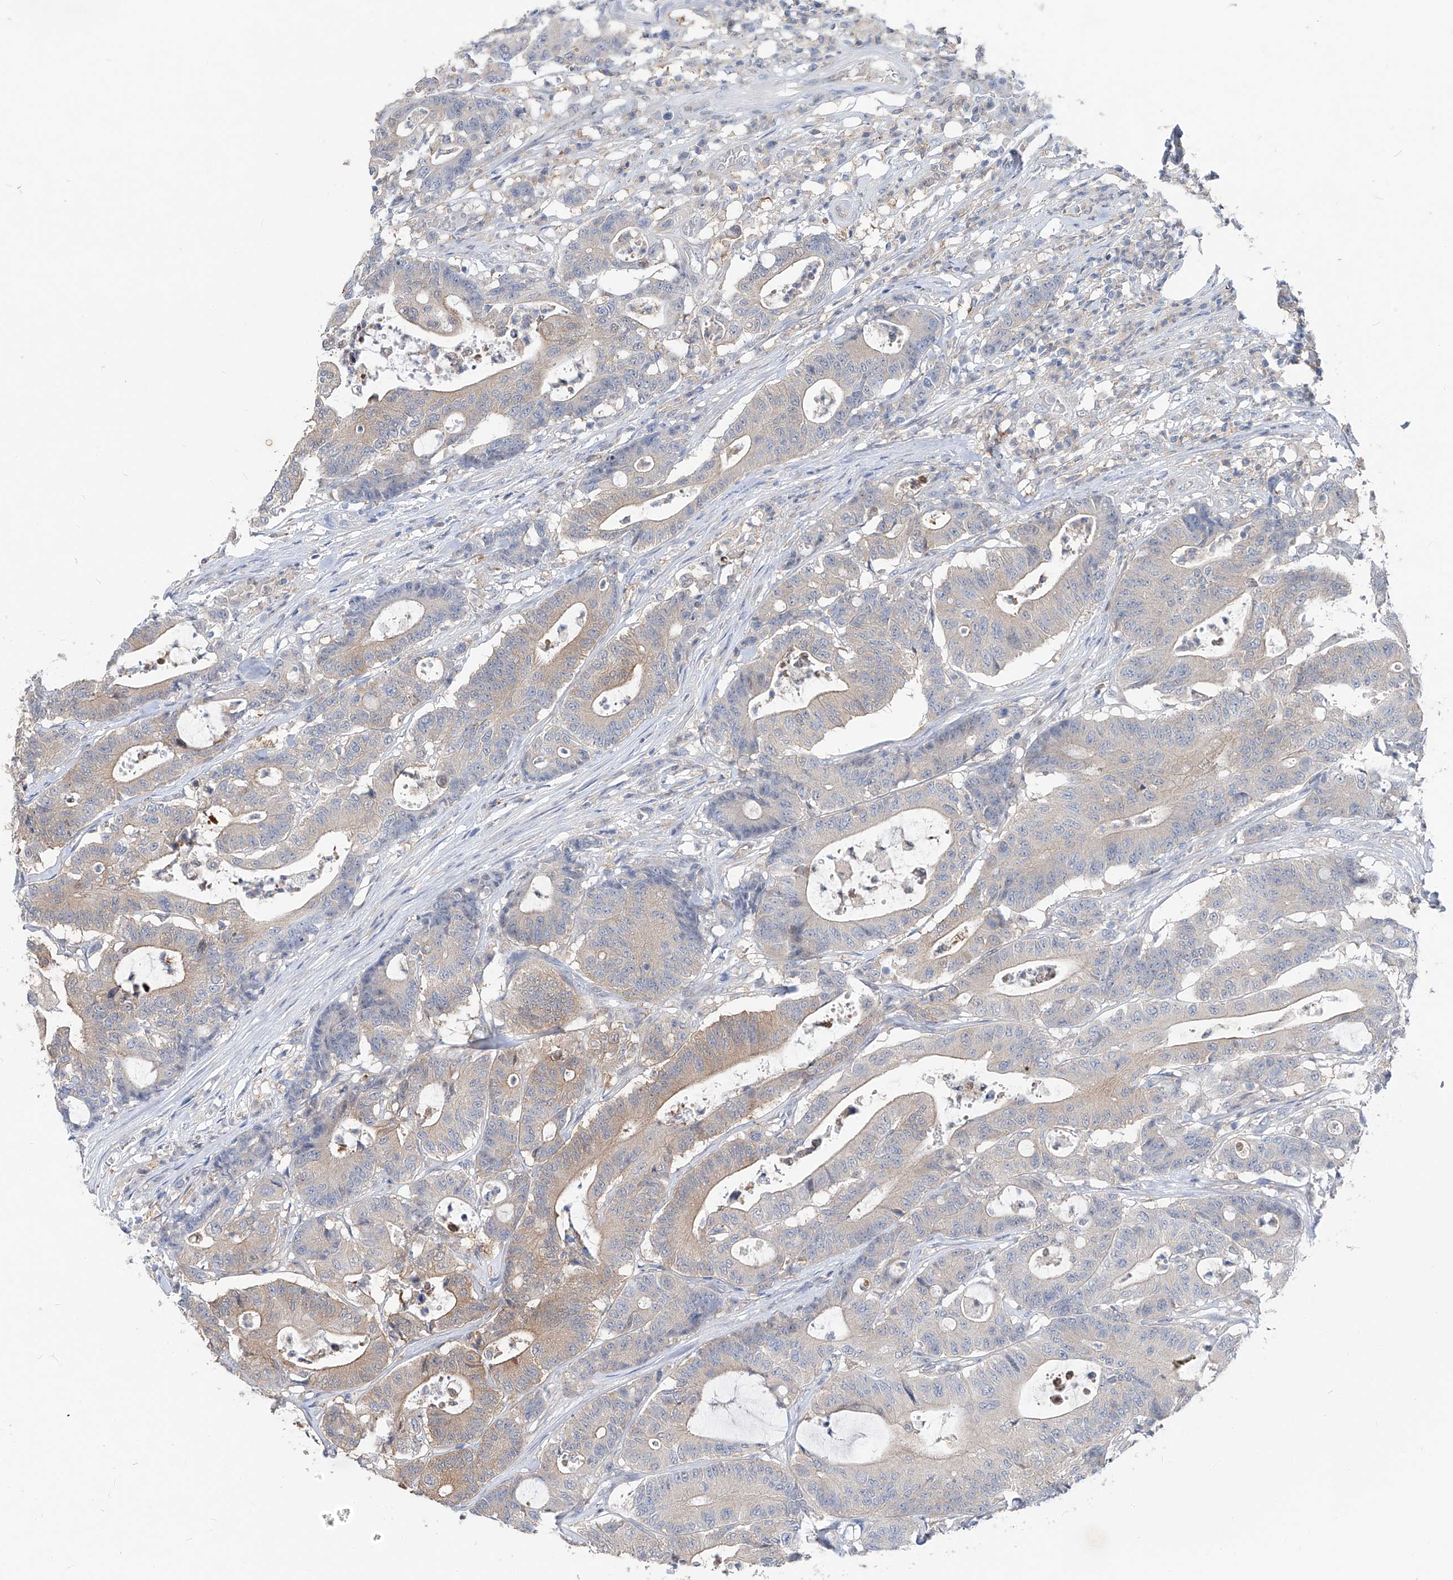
{"staining": {"intensity": "moderate", "quantity": "<25%", "location": "cytoplasmic/membranous"}, "tissue": "colorectal cancer", "cell_type": "Tumor cells", "image_type": "cancer", "snomed": [{"axis": "morphology", "description": "Adenocarcinoma, NOS"}, {"axis": "topography", "description": "Colon"}], "caption": "The histopathology image reveals a brown stain indicating the presence of a protein in the cytoplasmic/membranous of tumor cells in colorectal cancer (adenocarcinoma).", "gene": "UFL1", "patient": {"sex": "female", "age": 84}}